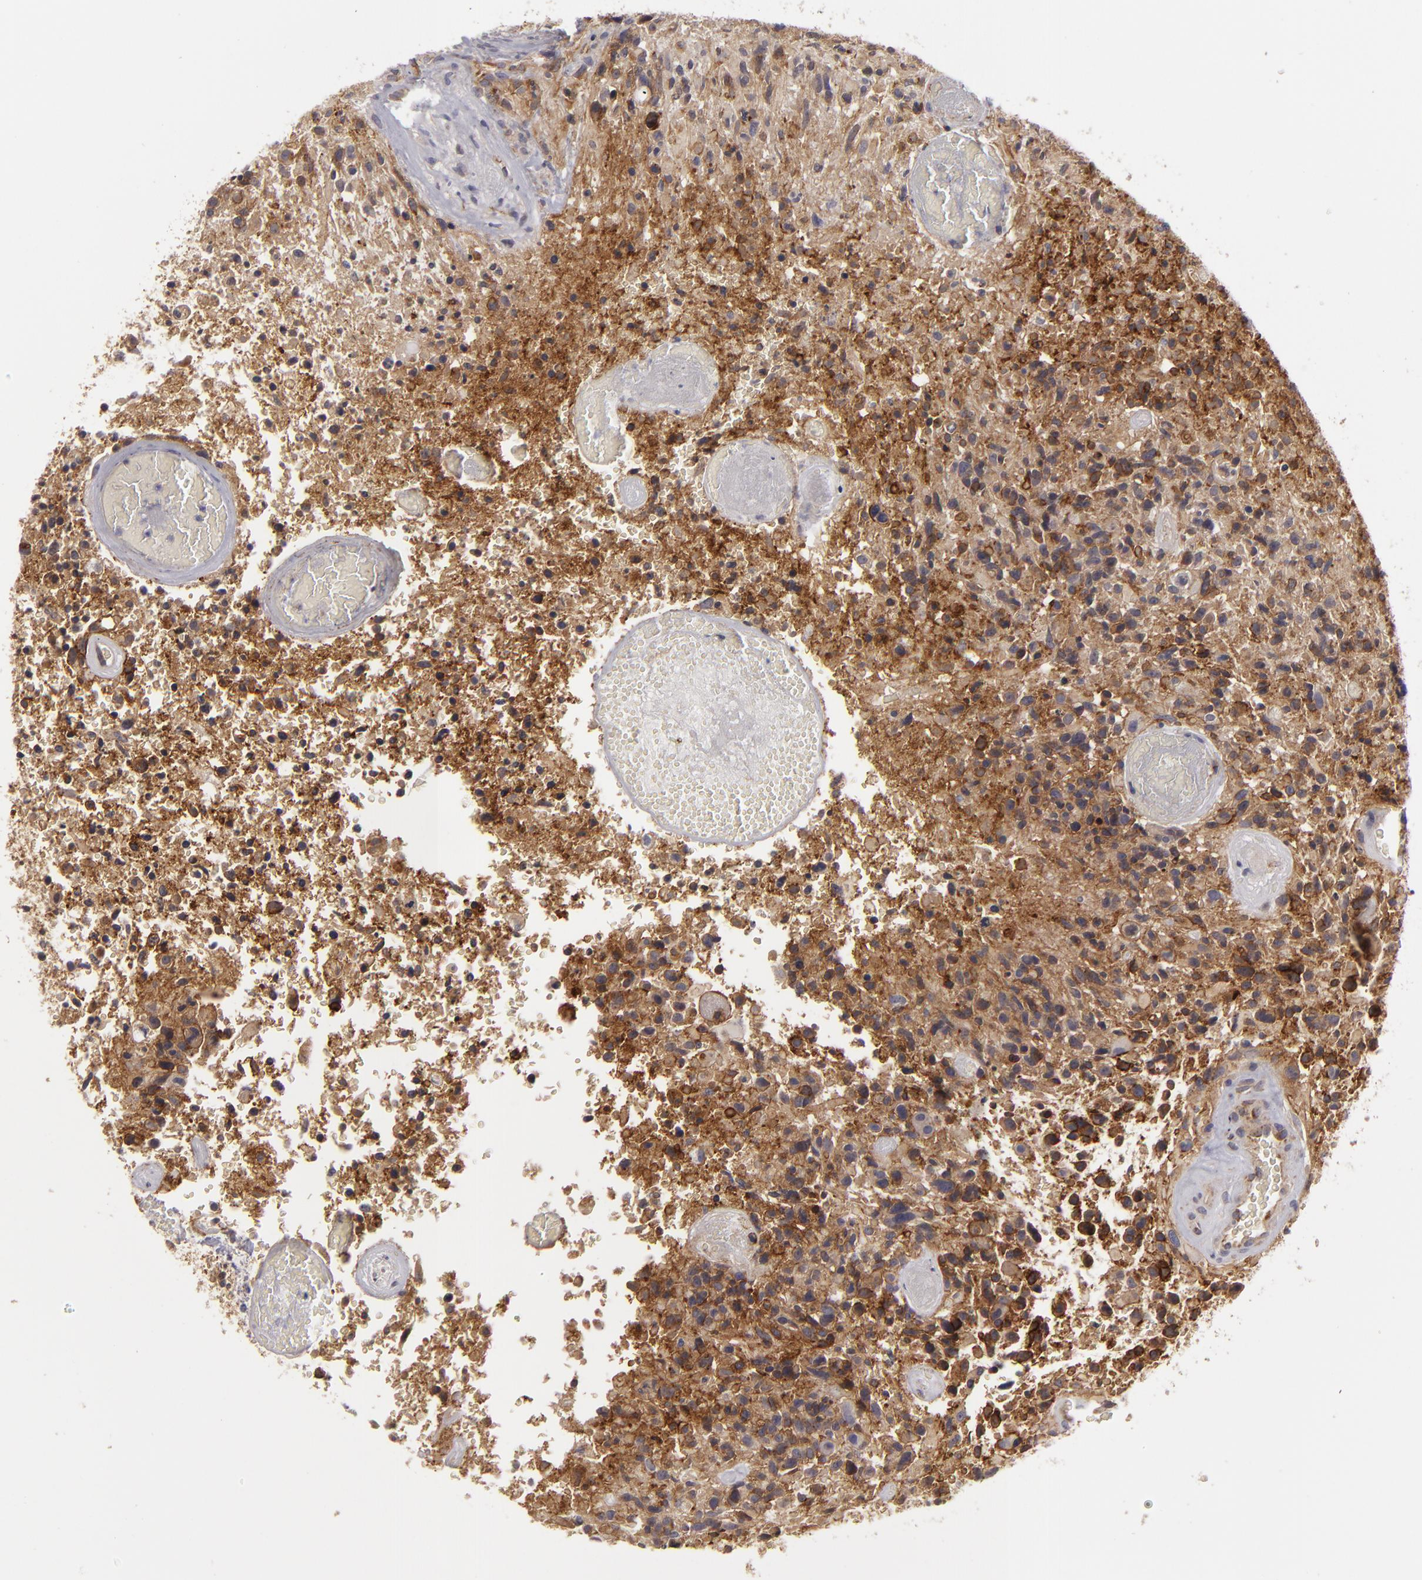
{"staining": {"intensity": "moderate", "quantity": "25%-75%", "location": "cytoplasmic/membranous"}, "tissue": "glioma", "cell_type": "Tumor cells", "image_type": "cancer", "snomed": [{"axis": "morphology", "description": "Glioma, malignant, High grade"}, {"axis": "topography", "description": "Brain"}], "caption": "Protein expression analysis of human glioma reveals moderate cytoplasmic/membranous staining in about 25%-75% of tumor cells.", "gene": "ALCAM", "patient": {"sex": "male", "age": 72}}